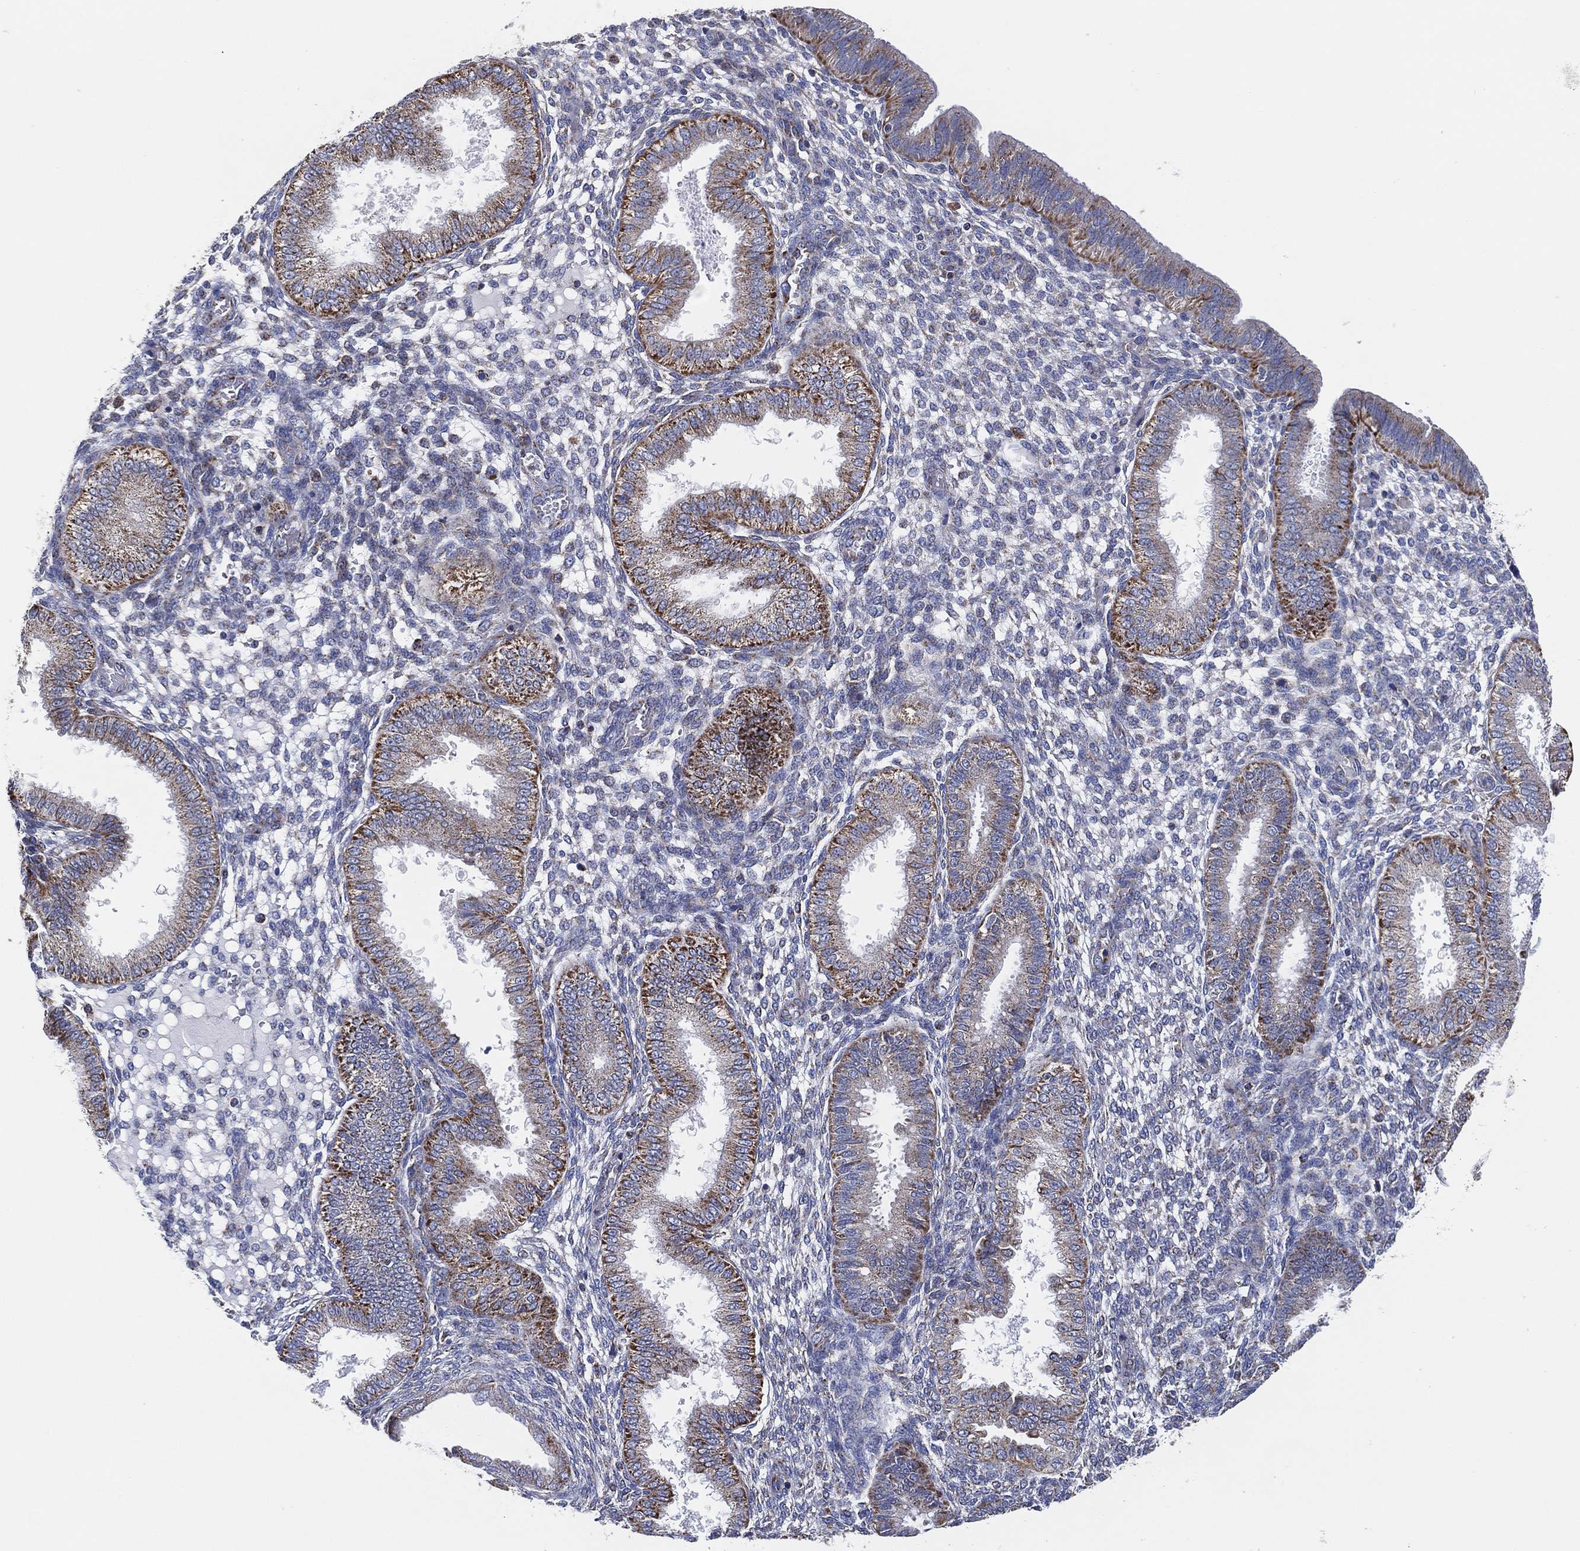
{"staining": {"intensity": "negative", "quantity": "none", "location": "none"}, "tissue": "endometrium", "cell_type": "Cells in endometrial stroma", "image_type": "normal", "snomed": [{"axis": "morphology", "description": "Normal tissue, NOS"}, {"axis": "topography", "description": "Endometrium"}], "caption": "Histopathology image shows no significant protein positivity in cells in endometrial stroma of normal endometrium.", "gene": "GCAT", "patient": {"sex": "female", "age": 43}}